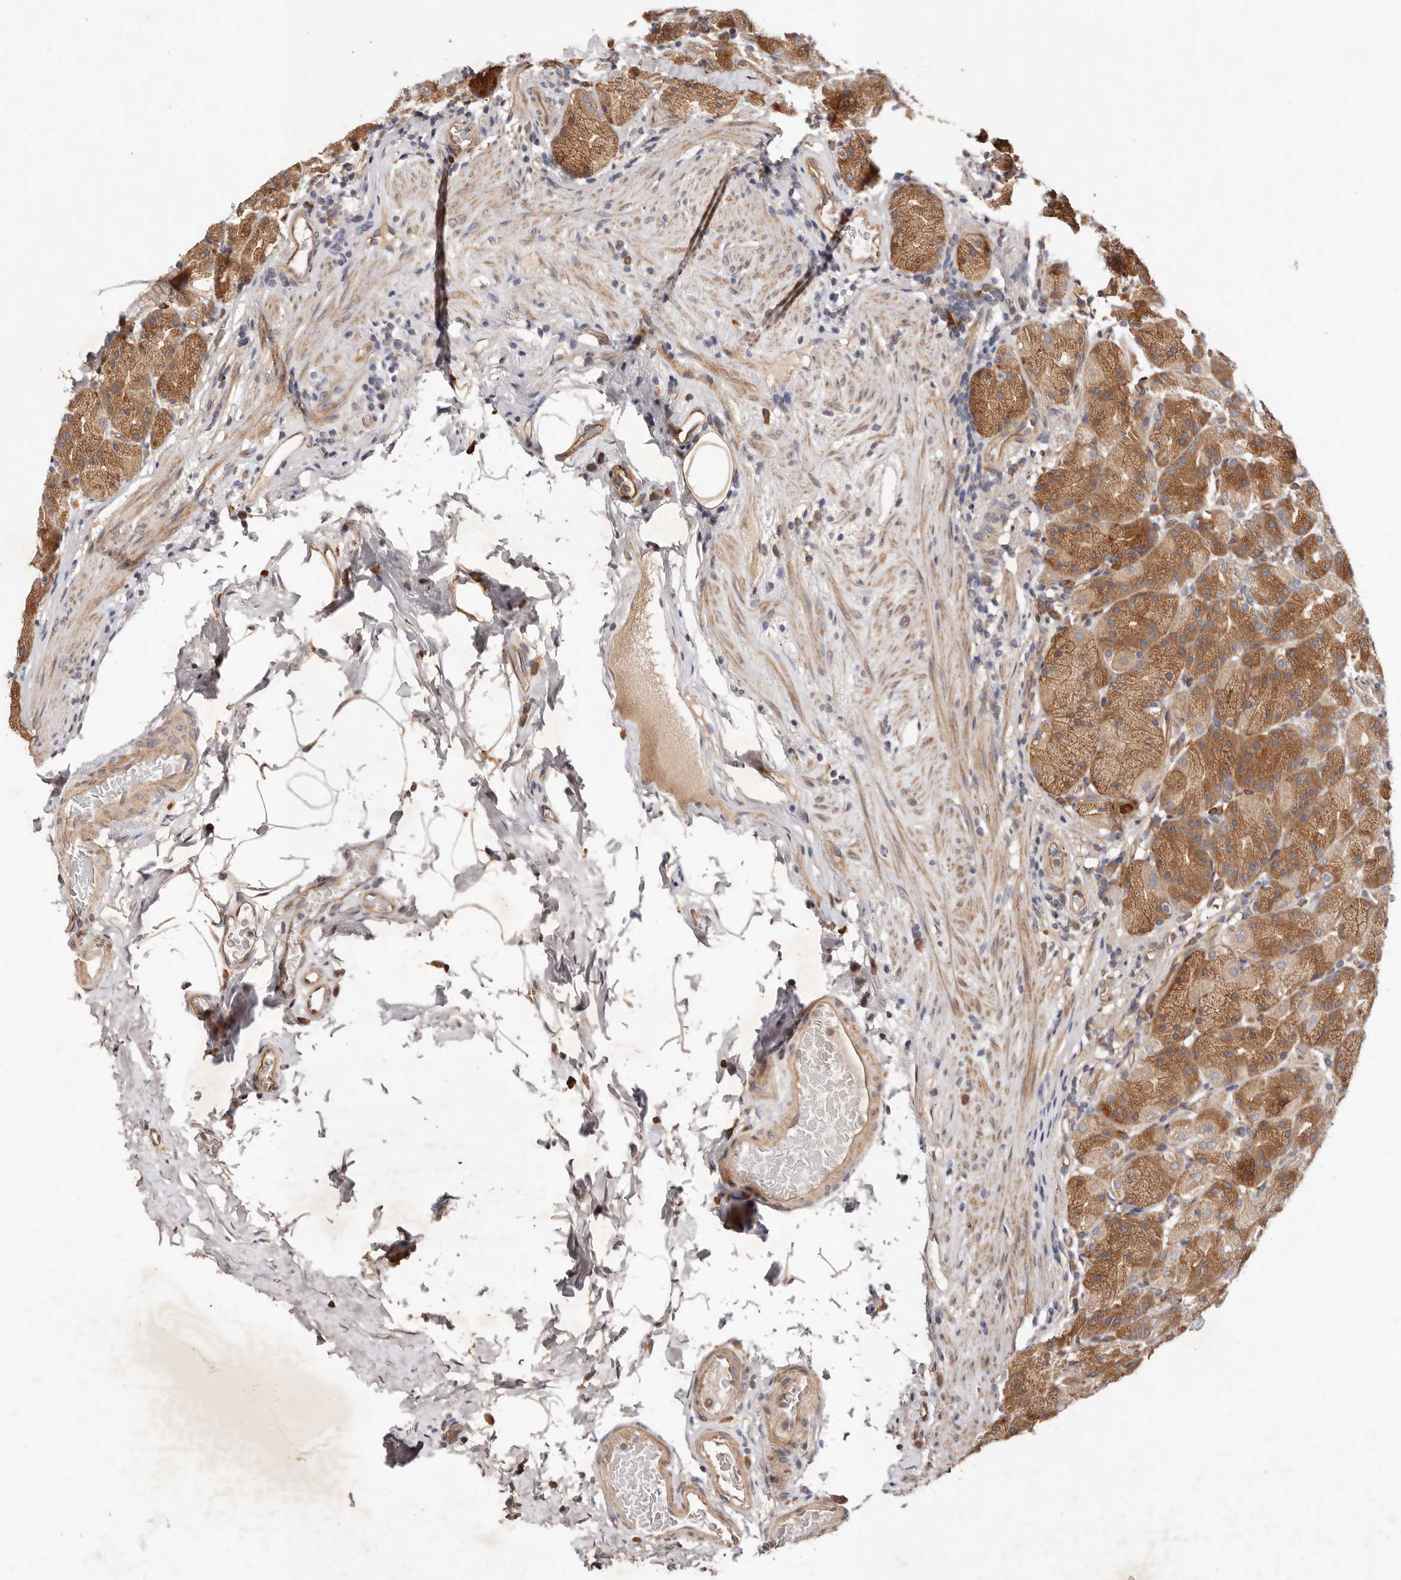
{"staining": {"intensity": "moderate", "quantity": ">75%", "location": "cytoplasmic/membranous"}, "tissue": "stomach", "cell_type": "Glandular cells", "image_type": "normal", "snomed": [{"axis": "morphology", "description": "Normal tissue, NOS"}, {"axis": "topography", "description": "Stomach, upper"}], "caption": "Approximately >75% of glandular cells in benign stomach reveal moderate cytoplasmic/membranous protein positivity as visualized by brown immunohistochemical staining.", "gene": "MACF1", "patient": {"sex": "male", "age": 68}}